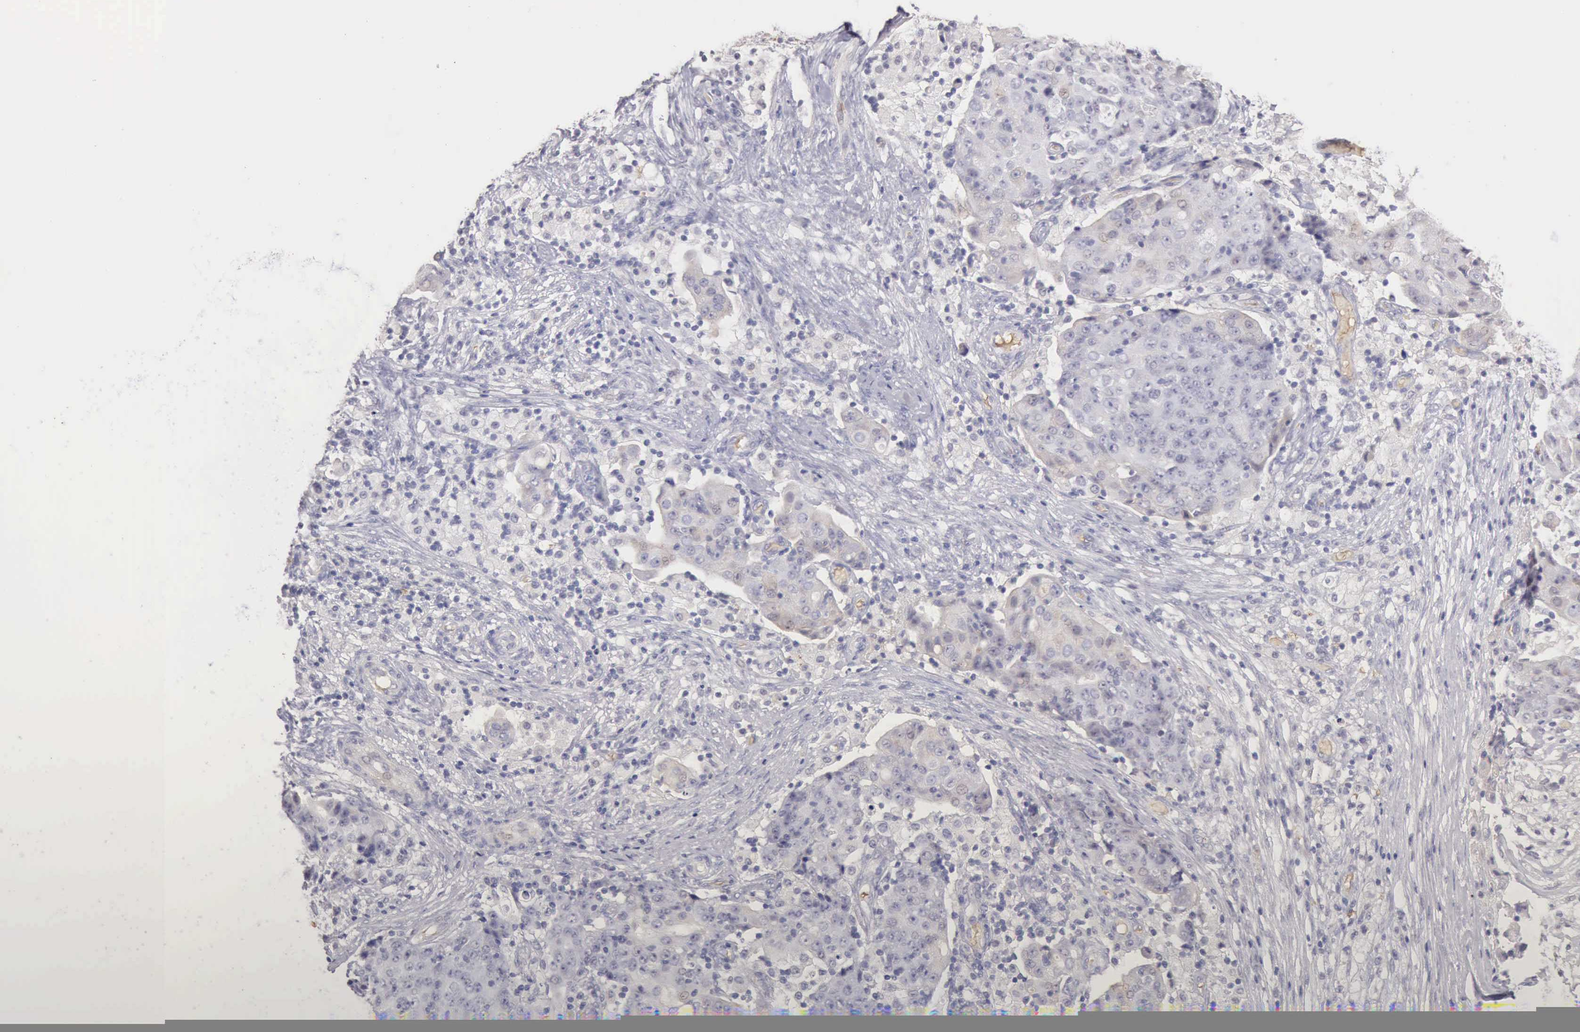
{"staining": {"intensity": "negative", "quantity": "none", "location": "none"}, "tissue": "ovarian cancer", "cell_type": "Tumor cells", "image_type": "cancer", "snomed": [{"axis": "morphology", "description": "Carcinoma, endometroid"}, {"axis": "topography", "description": "Ovary"}], "caption": "Tumor cells show no significant protein staining in ovarian endometroid carcinoma. Brightfield microscopy of immunohistochemistry stained with DAB (3,3'-diaminobenzidine) (brown) and hematoxylin (blue), captured at high magnification.", "gene": "CFI", "patient": {"sex": "female", "age": 42}}